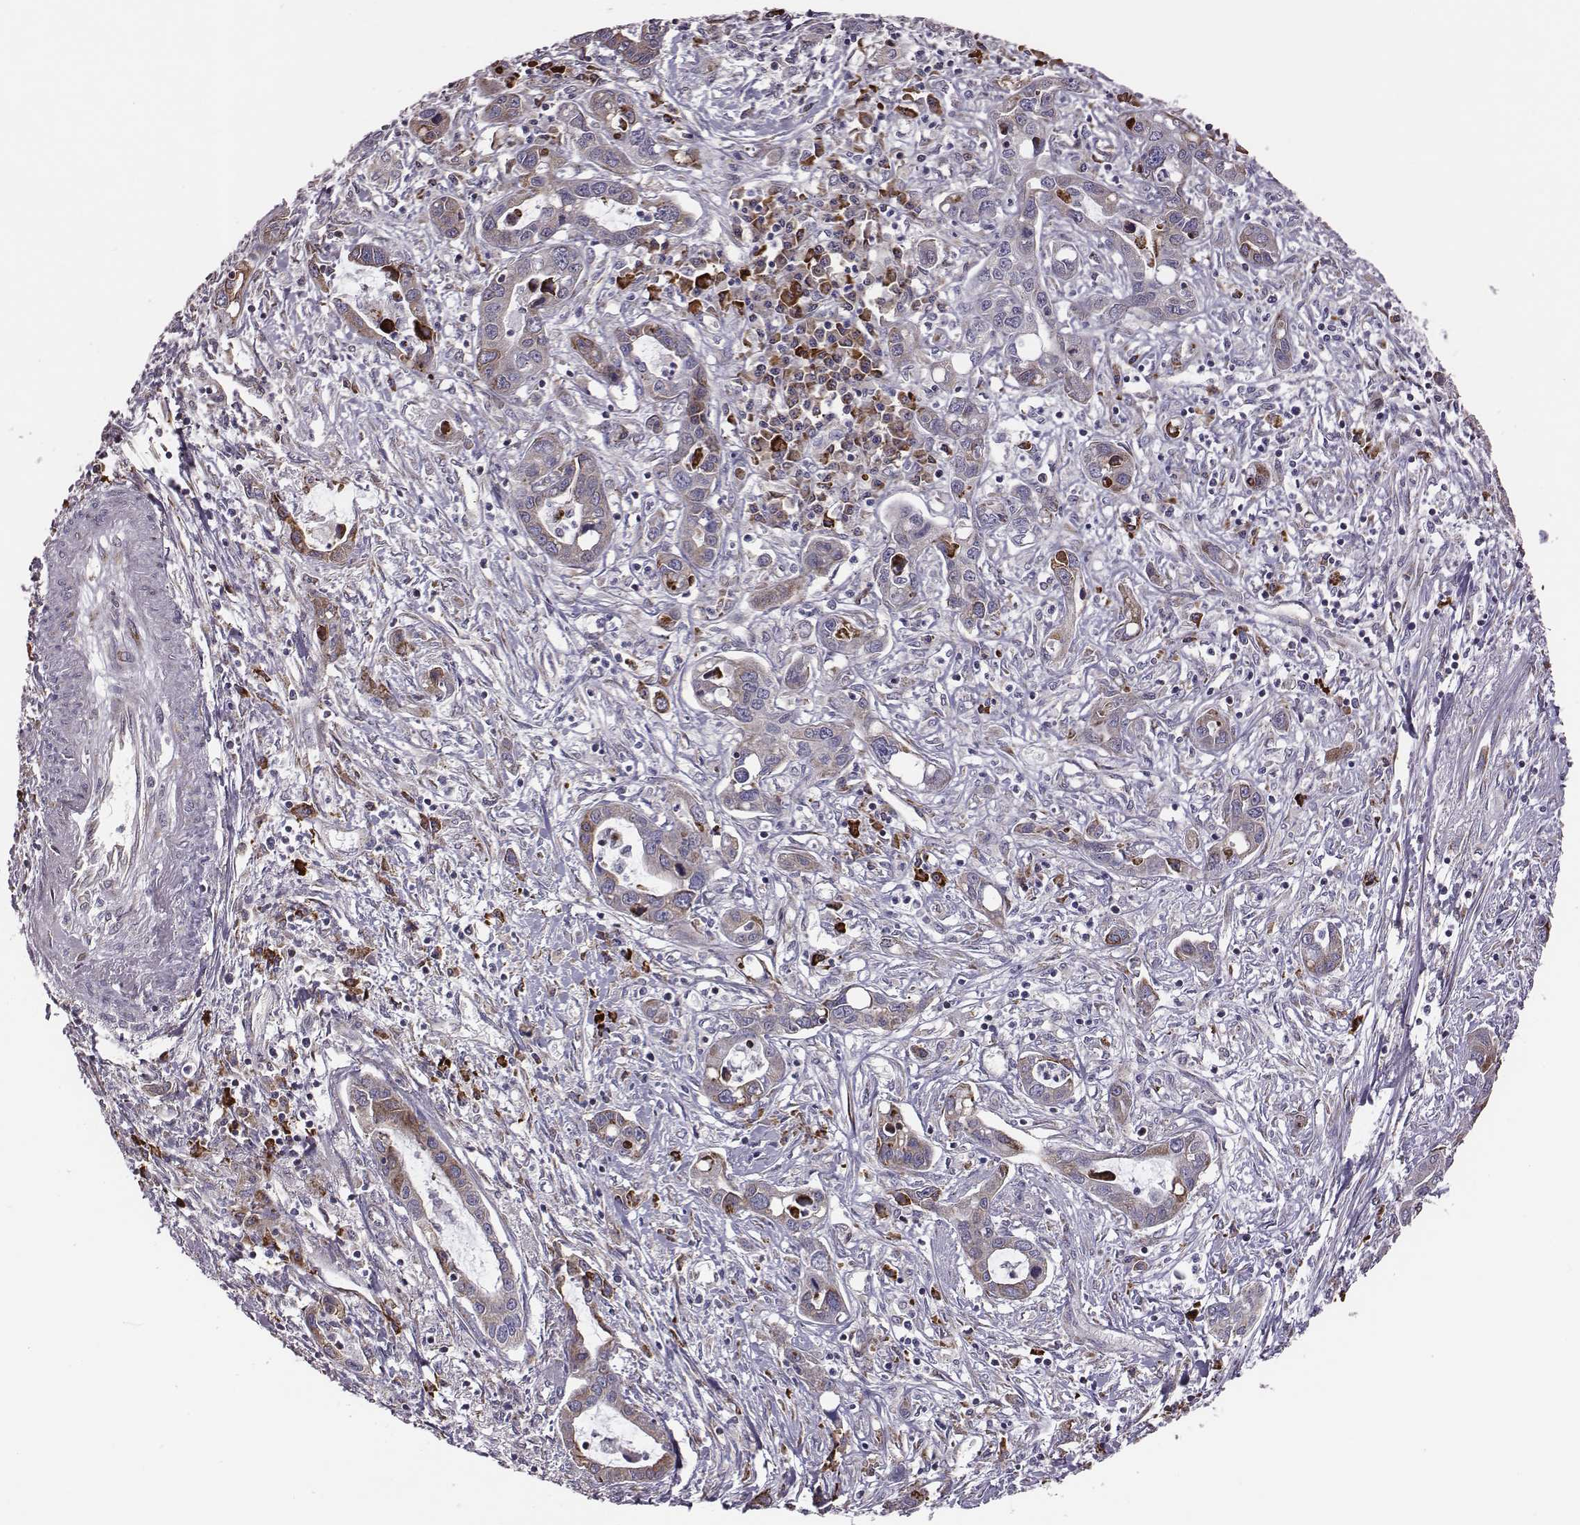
{"staining": {"intensity": "moderate", "quantity": ">75%", "location": "cytoplasmic/membranous"}, "tissue": "liver cancer", "cell_type": "Tumor cells", "image_type": "cancer", "snomed": [{"axis": "morphology", "description": "Cholangiocarcinoma"}, {"axis": "topography", "description": "Liver"}], "caption": "Liver cholangiocarcinoma was stained to show a protein in brown. There is medium levels of moderate cytoplasmic/membranous expression in about >75% of tumor cells. (Brightfield microscopy of DAB IHC at high magnification).", "gene": "SELENOI", "patient": {"sex": "male", "age": 58}}